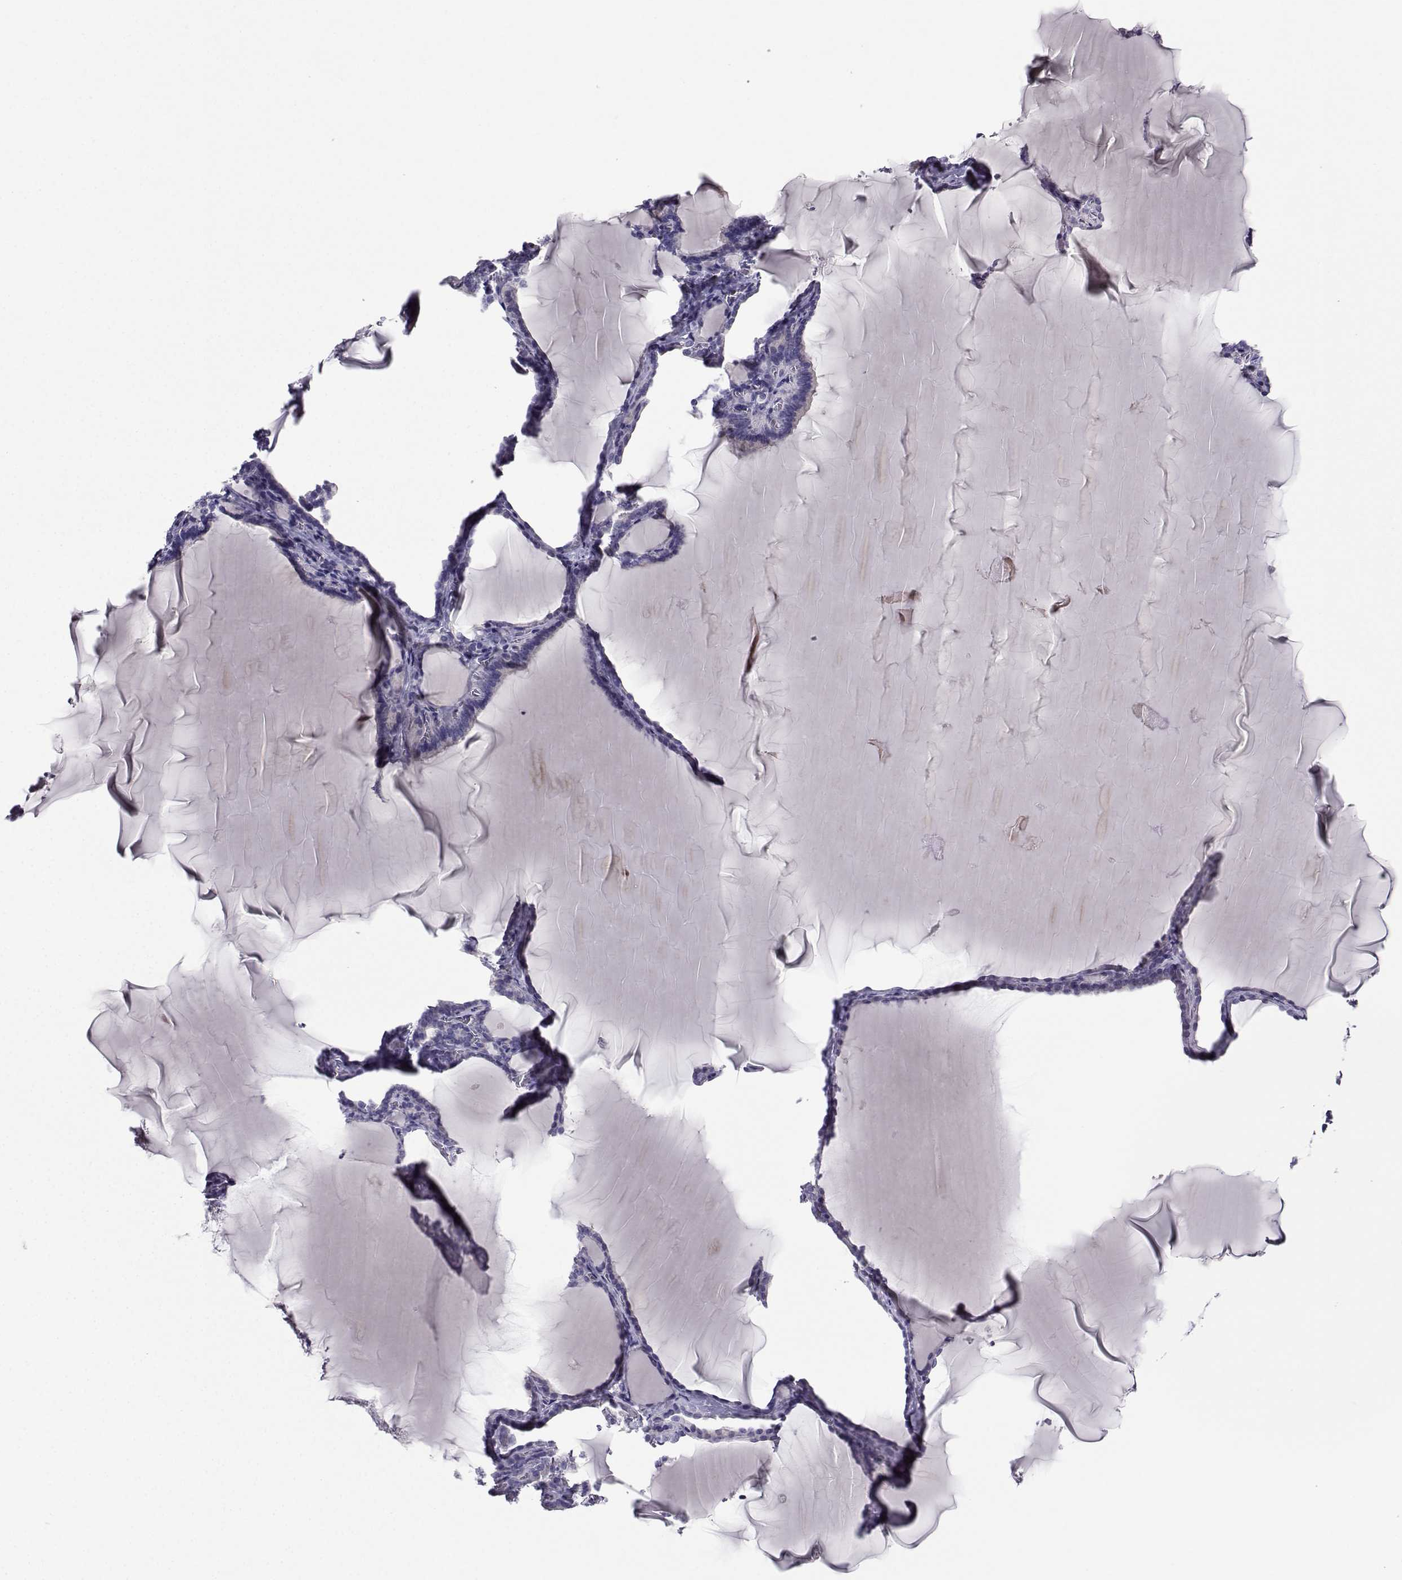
{"staining": {"intensity": "negative", "quantity": "none", "location": "none"}, "tissue": "thyroid gland", "cell_type": "Glandular cells", "image_type": "normal", "snomed": [{"axis": "morphology", "description": "Normal tissue, NOS"}, {"axis": "morphology", "description": "Hyperplasia, NOS"}, {"axis": "topography", "description": "Thyroid gland"}], "caption": "Immunohistochemistry of normal thyroid gland reveals no staining in glandular cells.", "gene": "CRYBB1", "patient": {"sex": "female", "age": 27}}